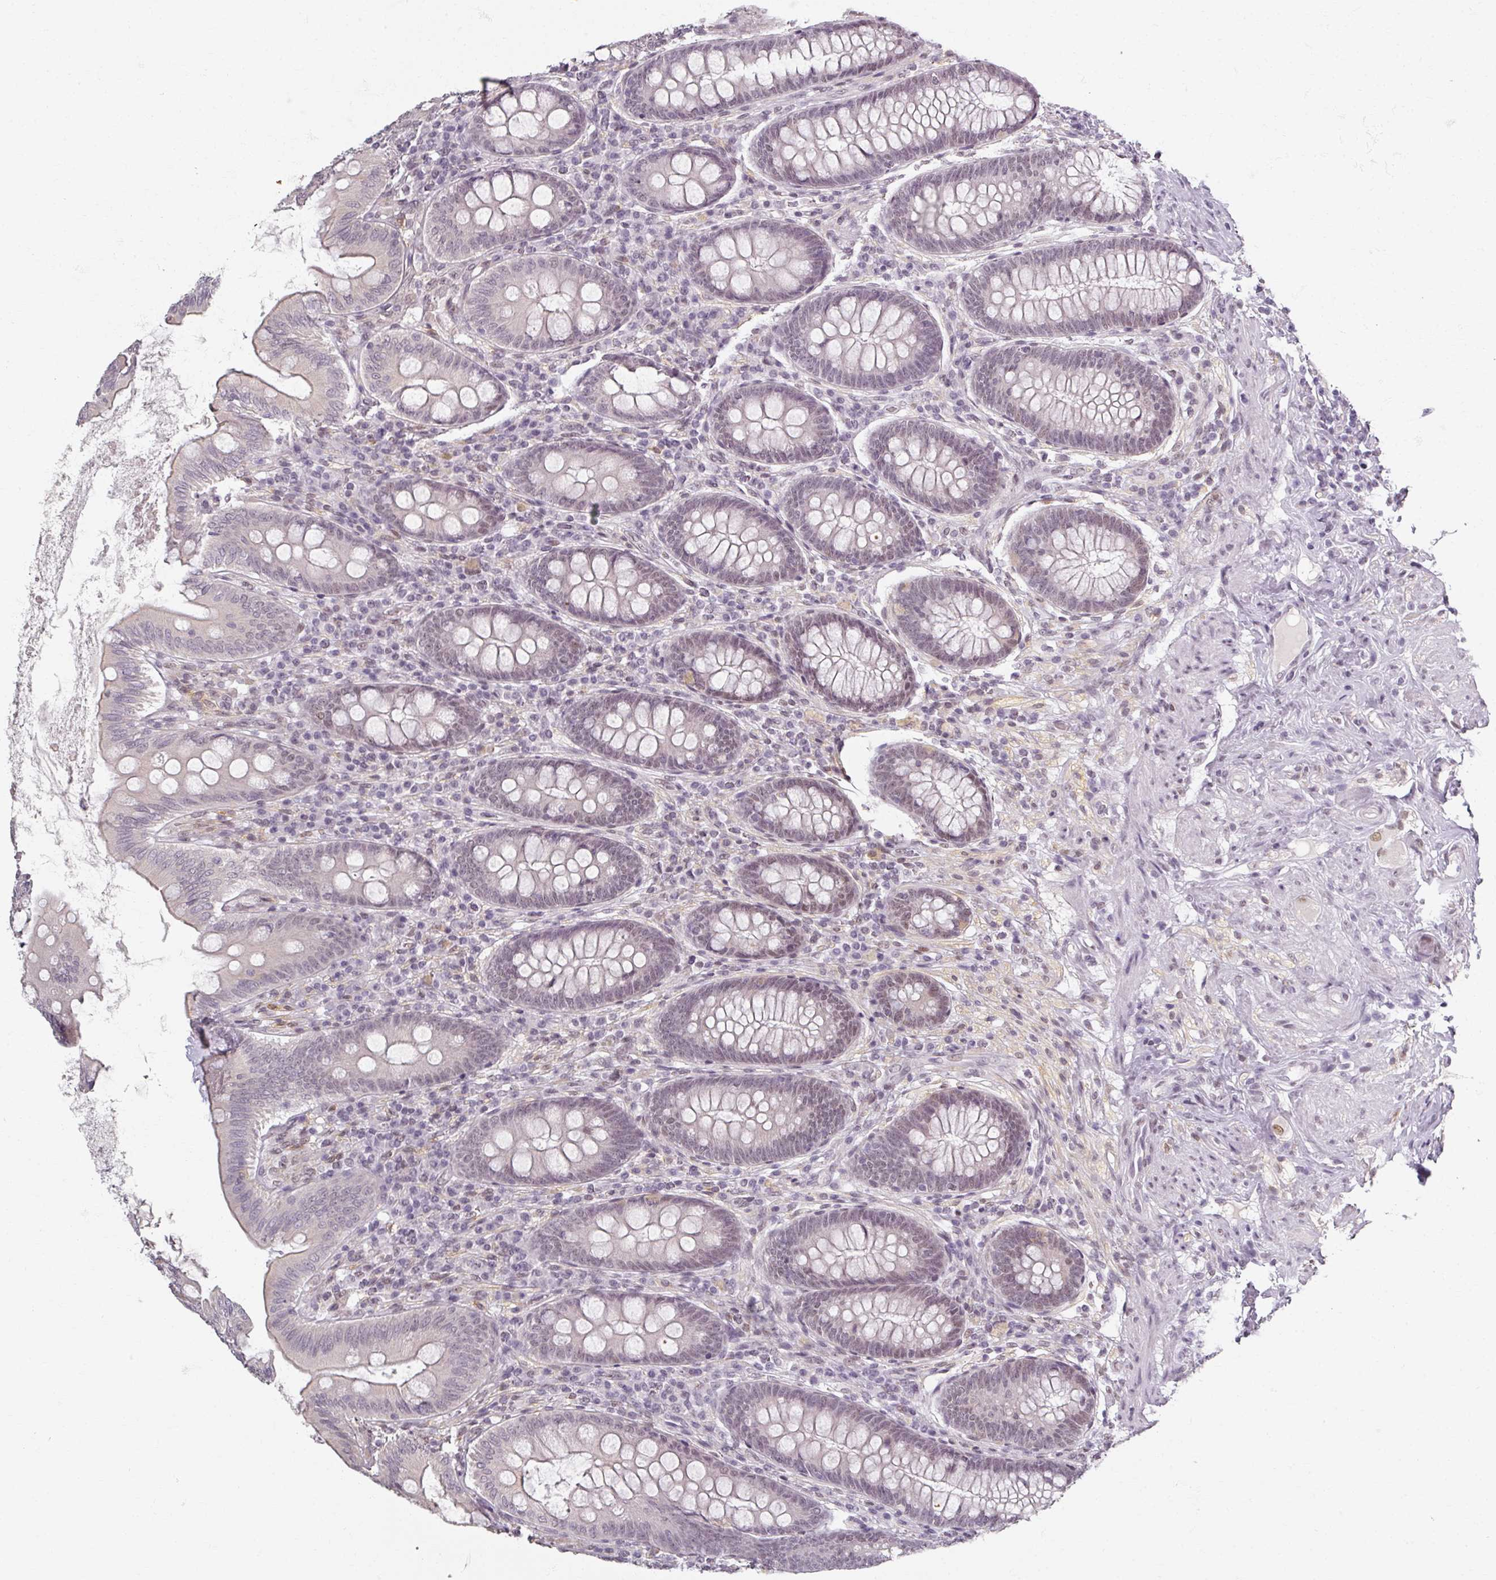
{"staining": {"intensity": "moderate", "quantity": "<25%", "location": "nuclear"}, "tissue": "appendix", "cell_type": "Glandular cells", "image_type": "normal", "snomed": [{"axis": "morphology", "description": "Normal tissue, NOS"}, {"axis": "topography", "description": "Appendix"}], "caption": "DAB immunohistochemical staining of unremarkable appendix exhibits moderate nuclear protein expression in about <25% of glandular cells.", "gene": "RIPOR3", "patient": {"sex": "male", "age": 71}}